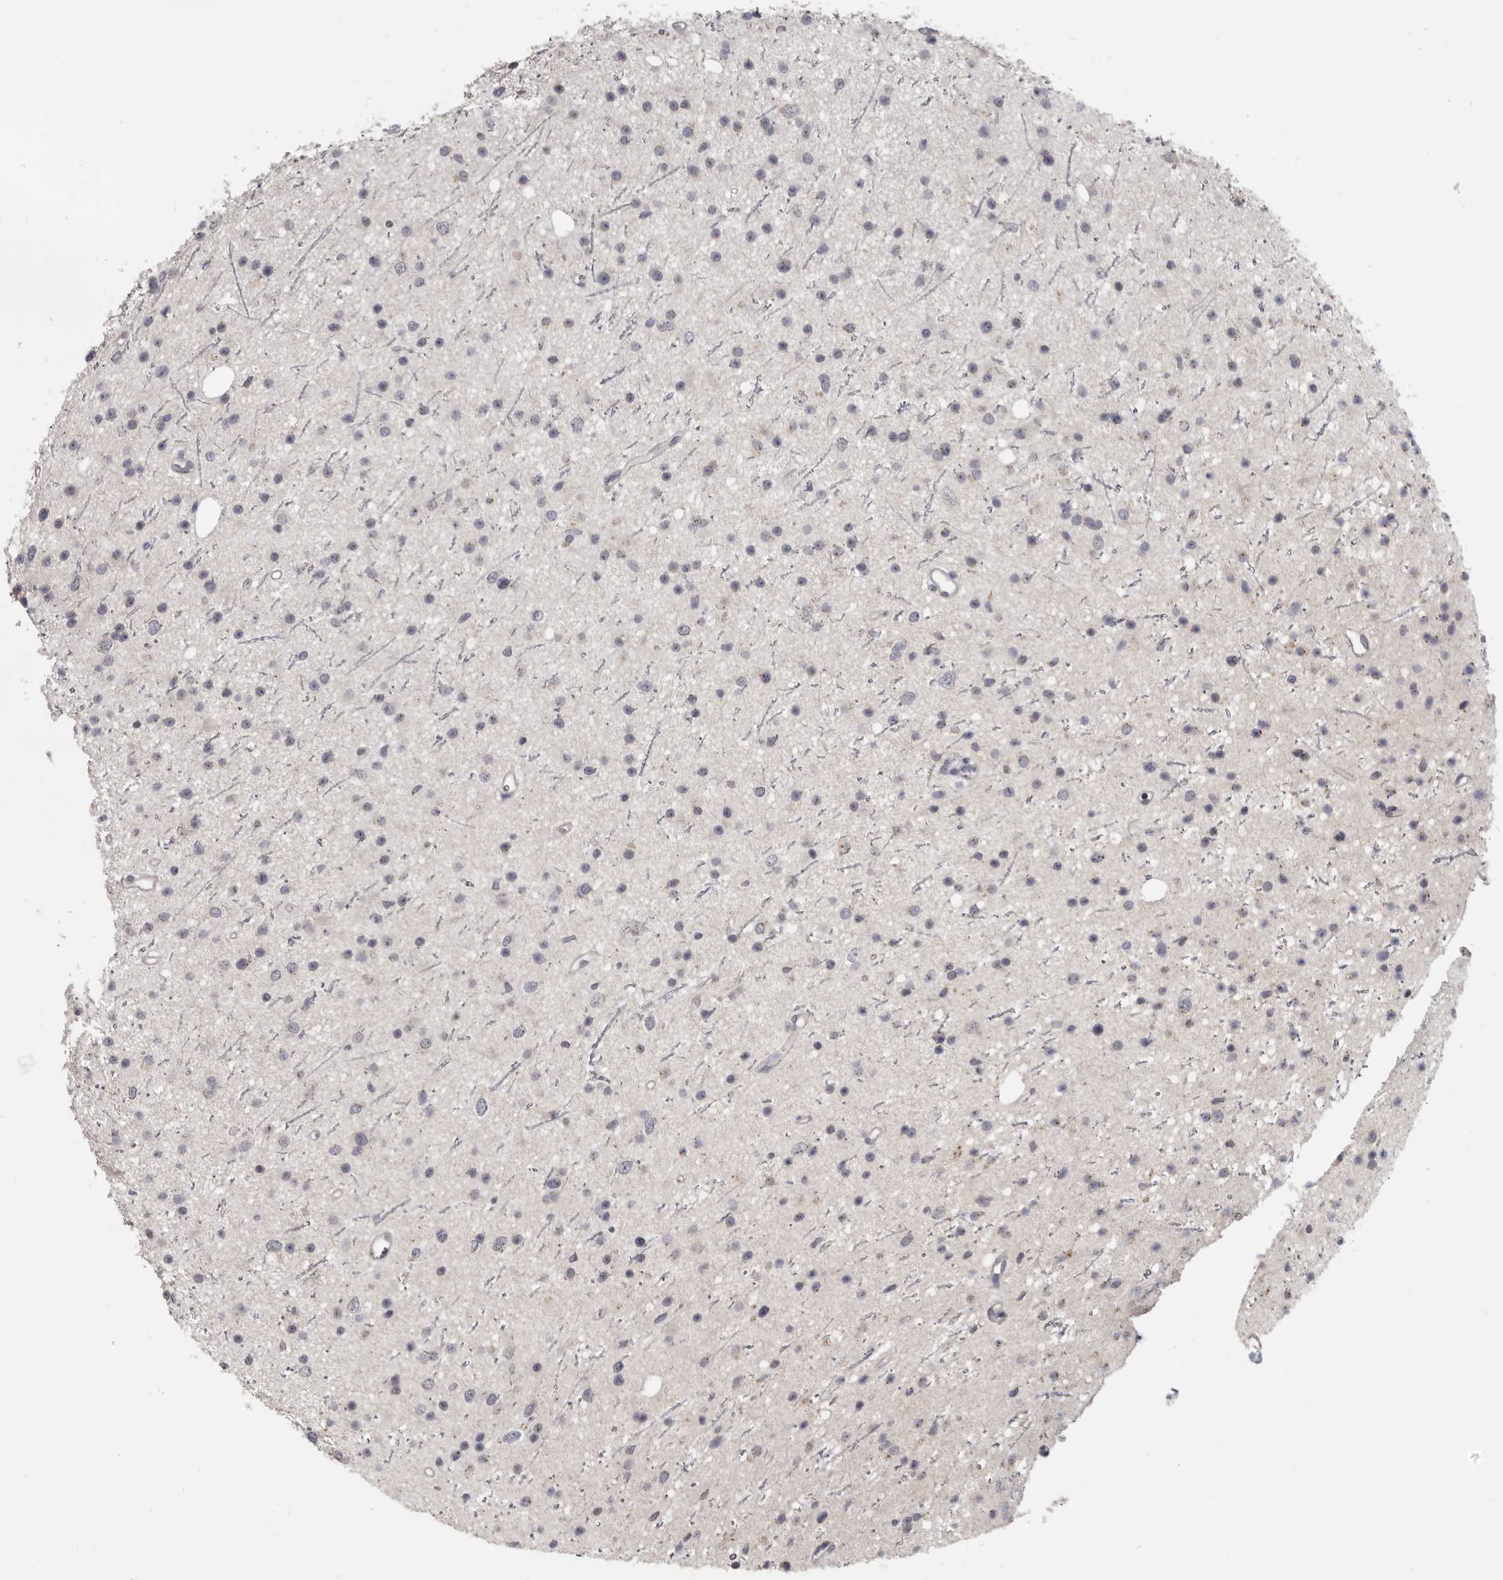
{"staining": {"intensity": "negative", "quantity": "none", "location": "none"}, "tissue": "glioma", "cell_type": "Tumor cells", "image_type": "cancer", "snomed": [{"axis": "morphology", "description": "Glioma, malignant, Low grade"}, {"axis": "topography", "description": "Cerebral cortex"}], "caption": "The histopathology image demonstrates no staining of tumor cells in glioma.", "gene": "CGN", "patient": {"sex": "female", "age": 39}}